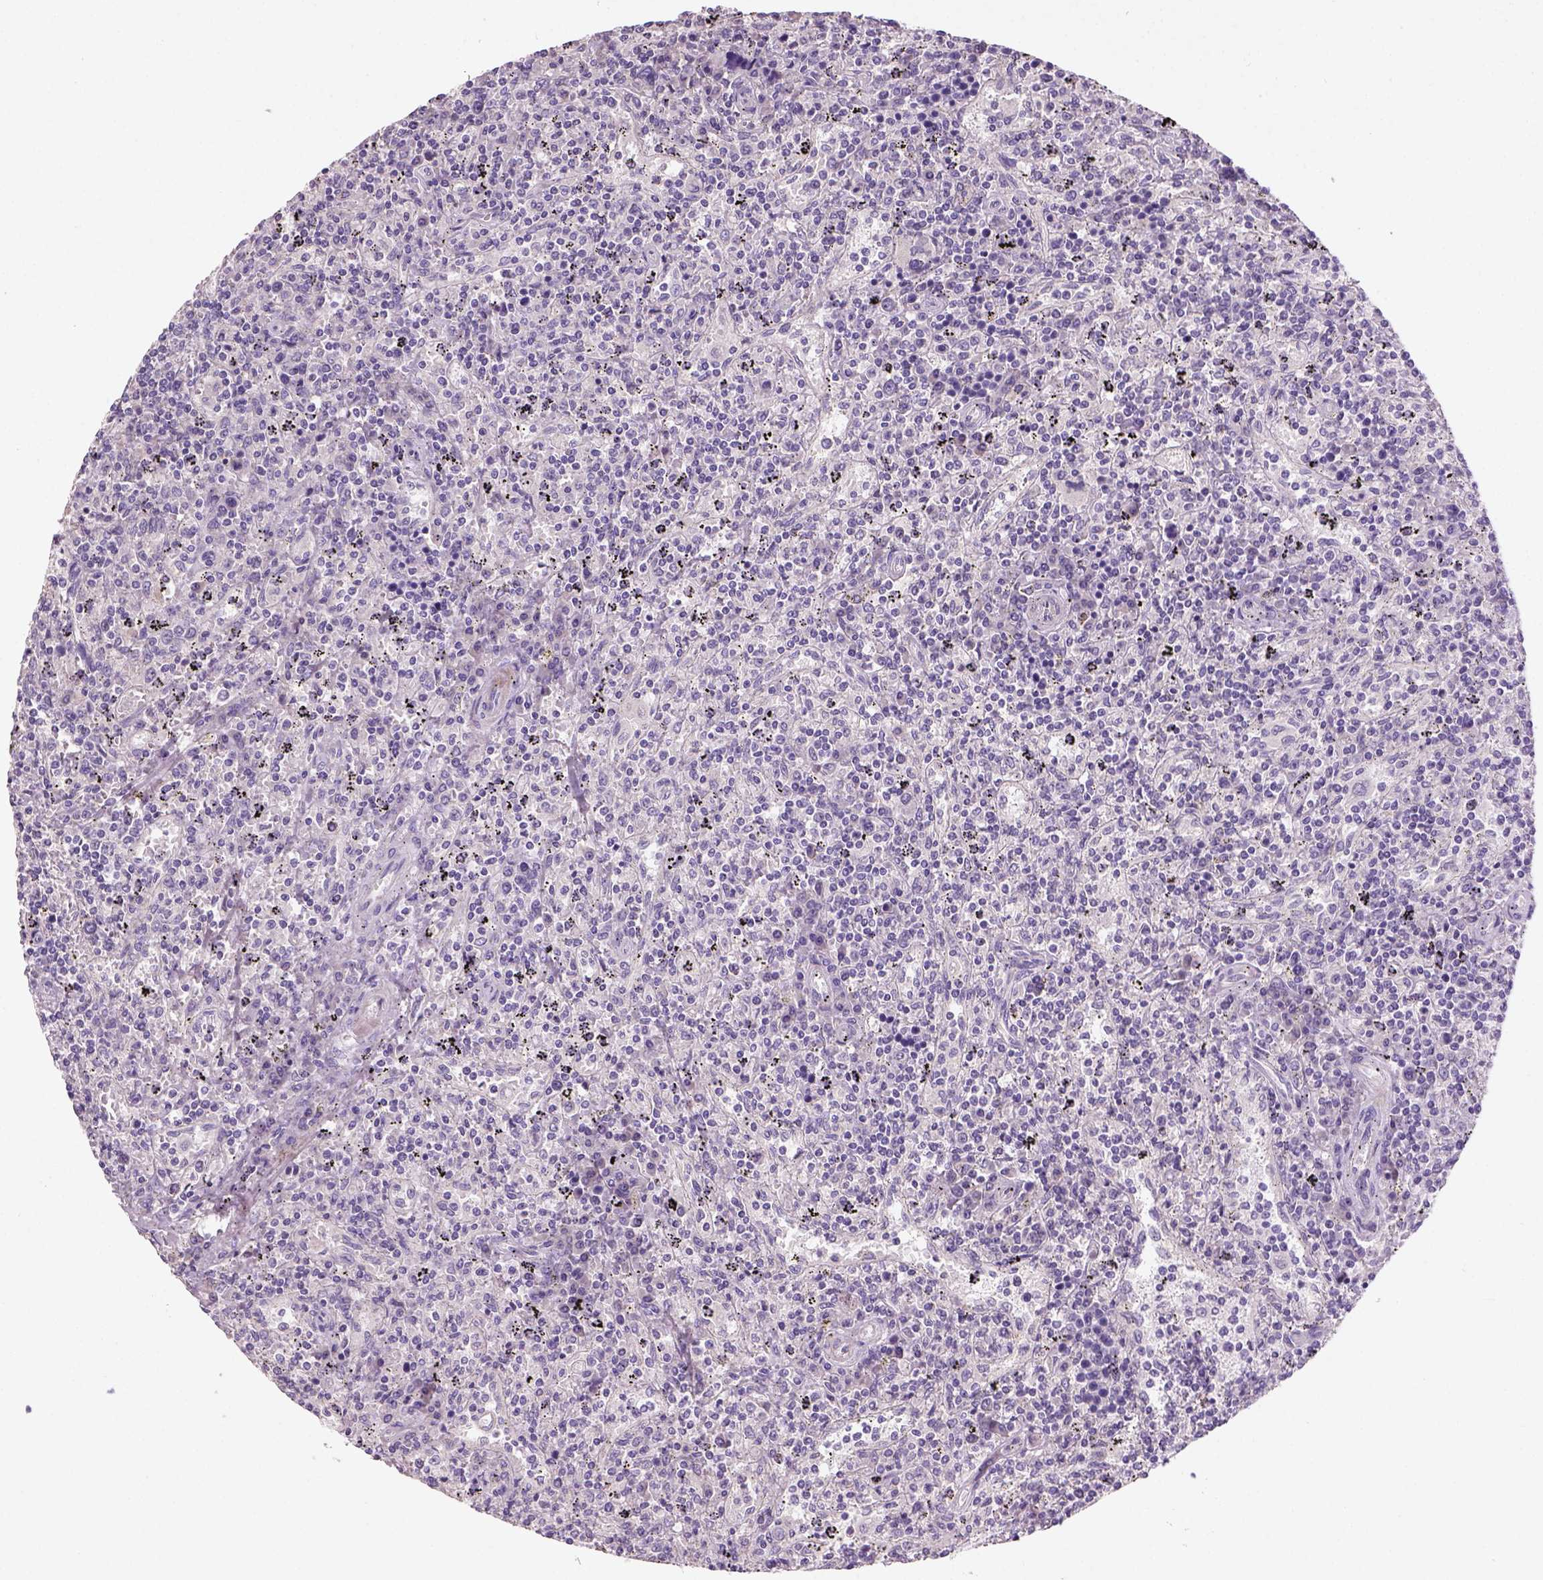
{"staining": {"intensity": "negative", "quantity": "none", "location": "none"}, "tissue": "lymphoma", "cell_type": "Tumor cells", "image_type": "cancer", "snomed": [{"axis": "morphology", "description": "Malignant lymphoma, non-Hodgkin's type, Low grade"}, {"axis": "topography", "description": "Spleen"}], "caption": "A high-resolution photomicrograph shows immunohistochemistry staining of low-grade malignant lymphoma, non-Hodgkin's type, which reveals no significant expression in tumor cells.", "gene": "NUDT6", "patient": {"sex": "male", "age": 62}}